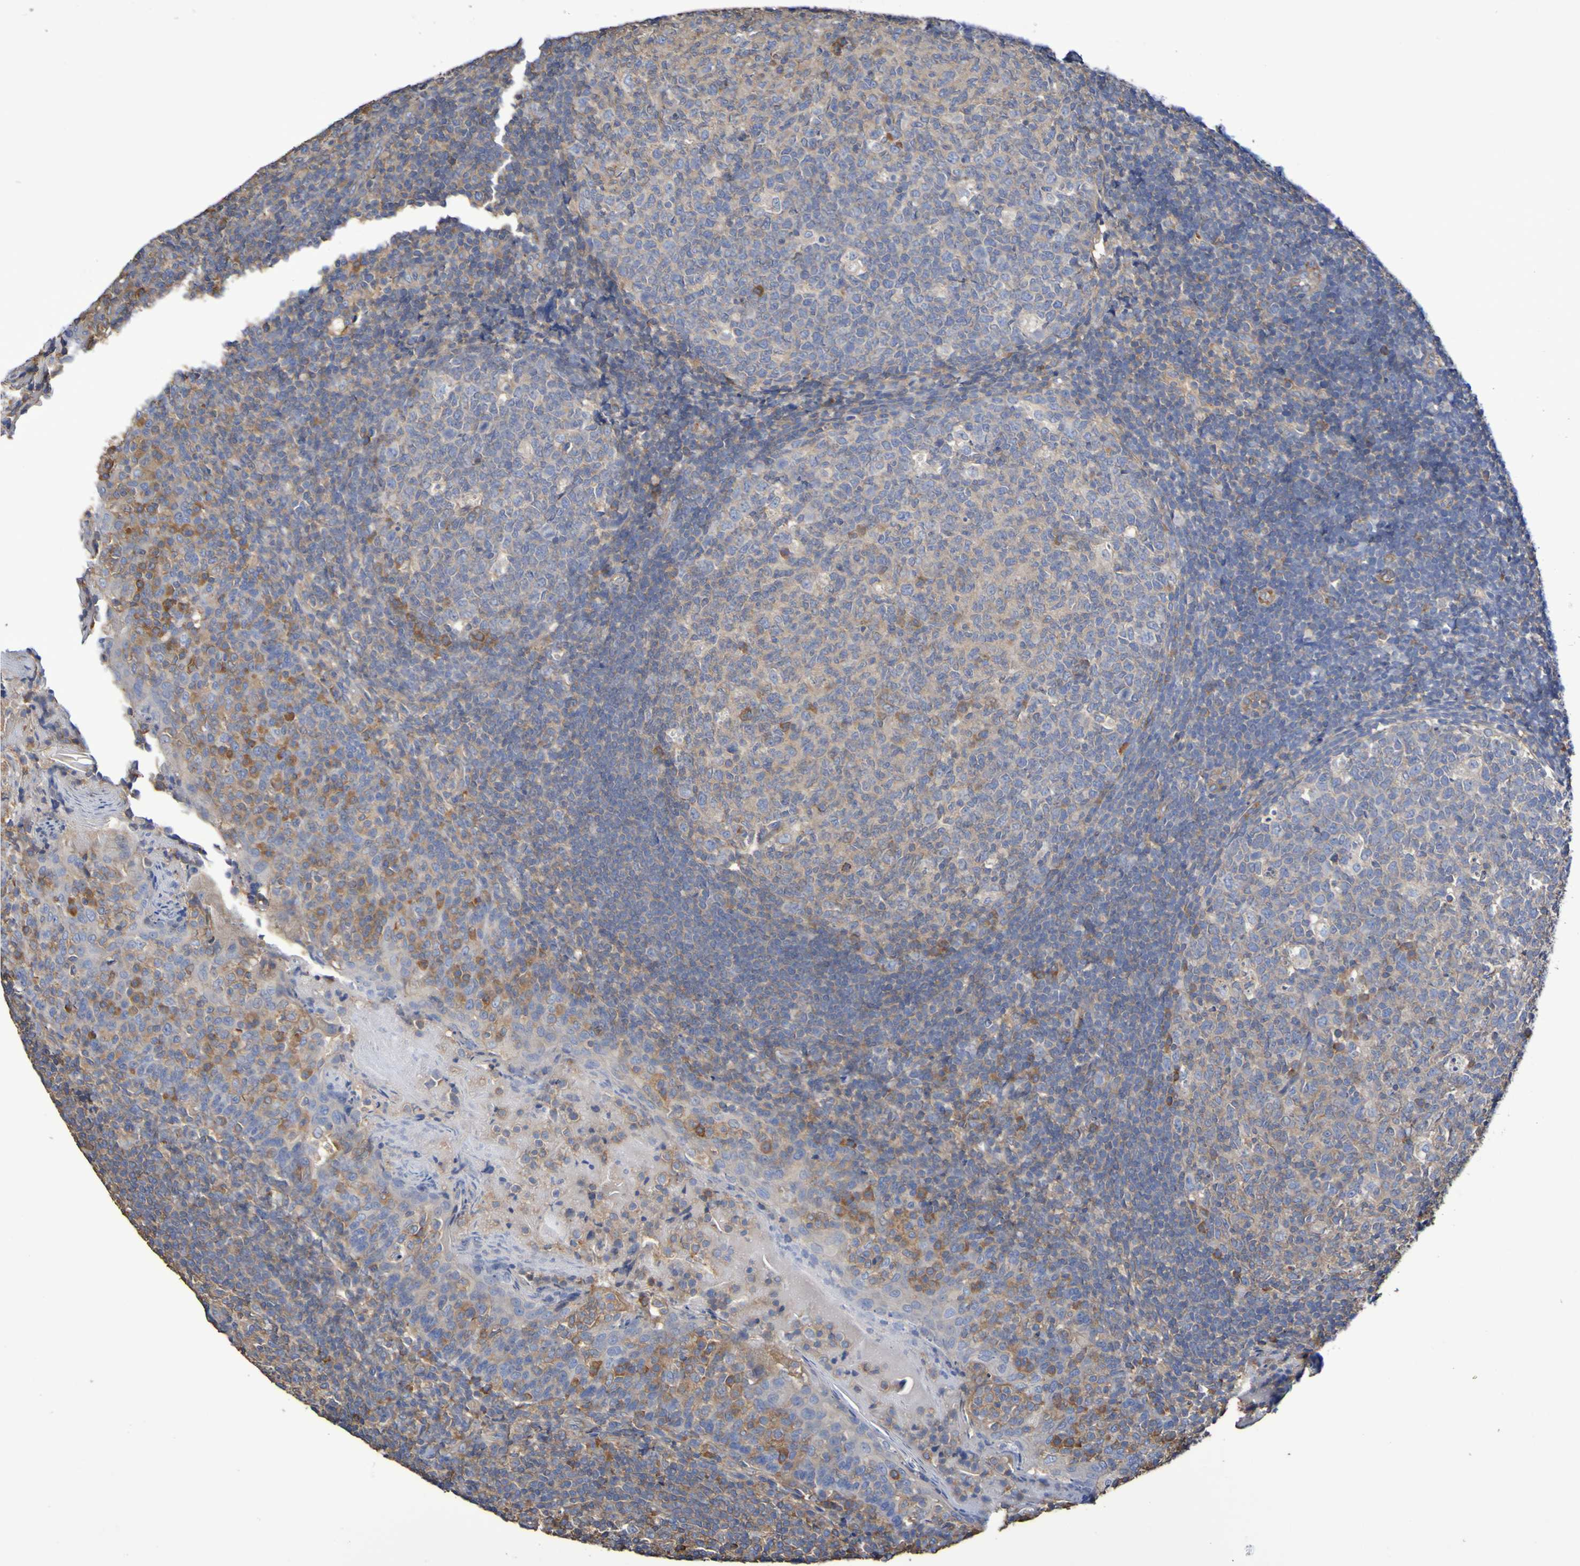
{"staining": {"intensity": "moderate", "quantity": "<25%", "location": "cytoplasmic/membranous"}, "tissue": "tonsil", "cell_type": "Germinal center cells", "image_type": "normal", "snomed": [{"axis": "morphology", "description": "Normal tissue, NOS"}, {"axis": "topography", "description": "Tonsil"}], "caption": "Approximately <25% of germinal center cells in normal human tonsil show moderate cytoplasmic/membranous protein positivity as visualized by brown immunohistochemical staining.", "gene": "SYNJ1", "patient": {"sex": "female", "age": 19}}